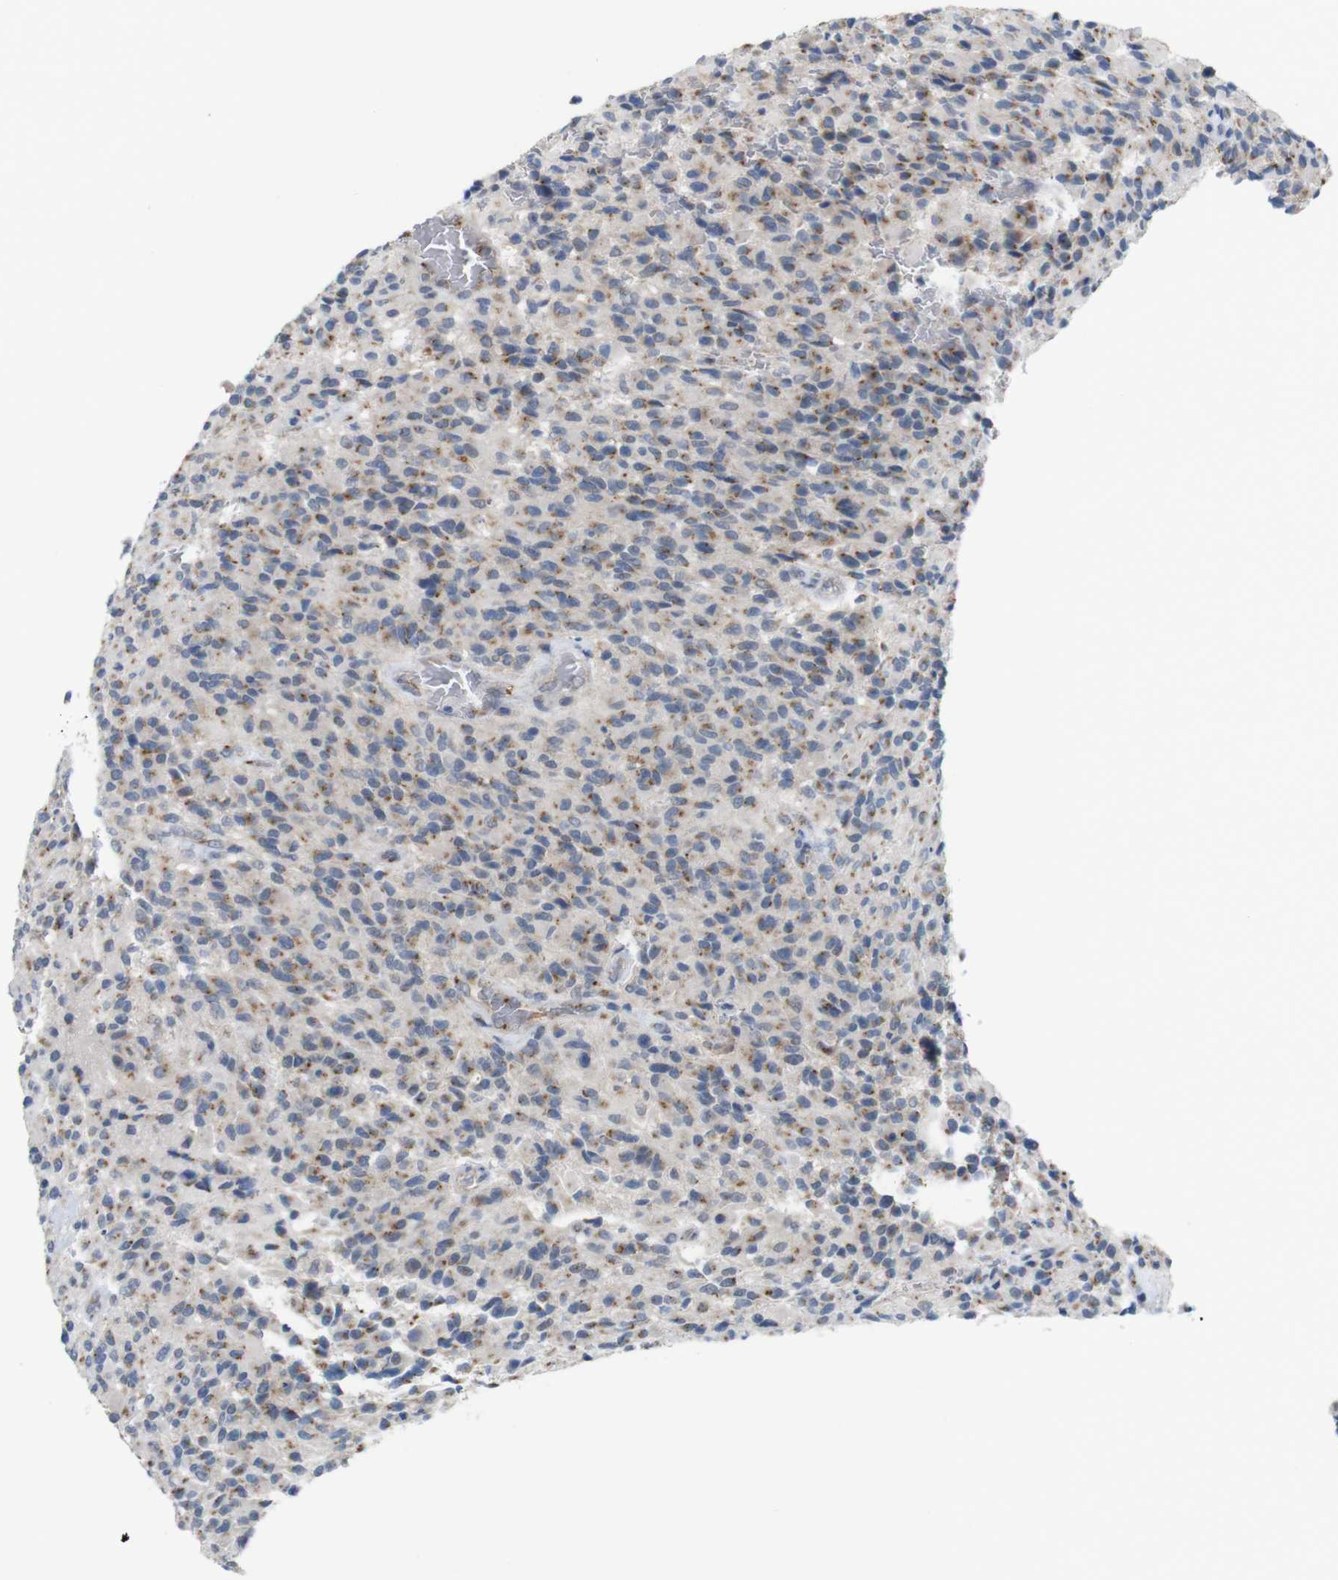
{"staining": {"intensity": "moderate", "quantity": ">75%", "location": "cytoplasmic/membranous"}, "tissue": "glioma", "cell_type": "Tumor cells", "image_type": "cancer", "snomed": [{"axis": "morphology", "description": "Glioma, malignant, High grade"}, {"axis": "topography", "description": "Brain"}], "caption": "Immunohistochemistry (DAB (3,3'-diaminobenzidine)) staining of malignant glioma (high-grade) demonstrates moderate cytoplasmic/membranous protein positivity in approximately >75% of tumor cells.", "gene": "EFCAB14", "patient": {"sex": "male", "age": 71}}